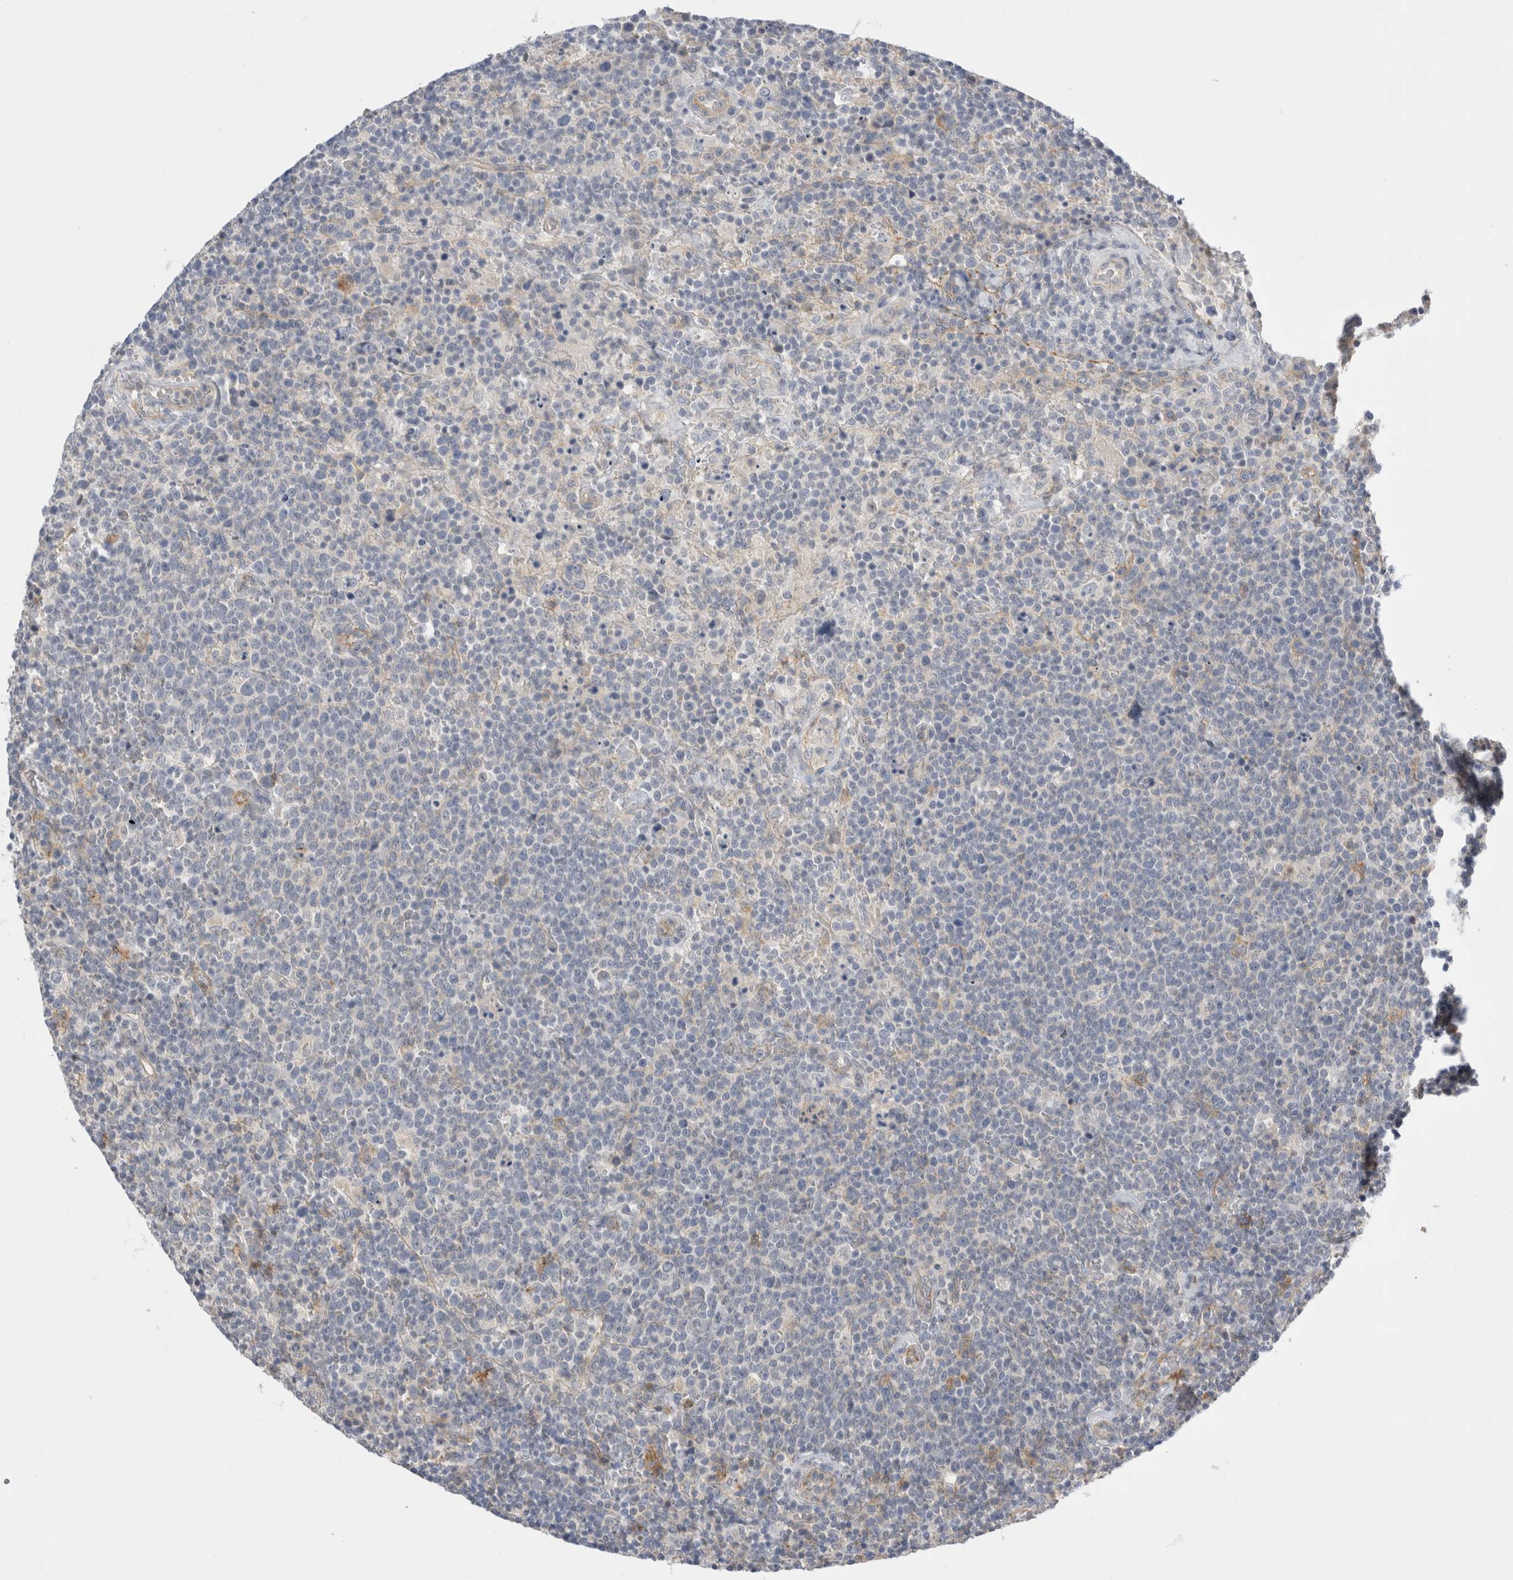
{"staining": {"intensity": "negative", "quantity": "none", "location": "none"}, "tissue": "lymphoma", "cell_type": "Tumor cells", "image_type": "cancer", "snomed": [{"axis": "morphology", "description": "Malignant lymphoma, non-Hodgkin's type, High grade"}, {"axis": "topography", "description": "Lymph node"}], "caption": "This photomicrograph is of malignant lymphoma, non-Hodgkin's type (high-grade) stained with immunohistochemistry to label a protein in brown with the nuclei are counter-stained blue. There is no expression in tumor cells. Brightfield microscopy of IHC stained with DAB (brown) and hematoxylin (blue), captured at high magnification.", "gene": "VANGL1", "patient": {"sex": "male", "age": 61}}